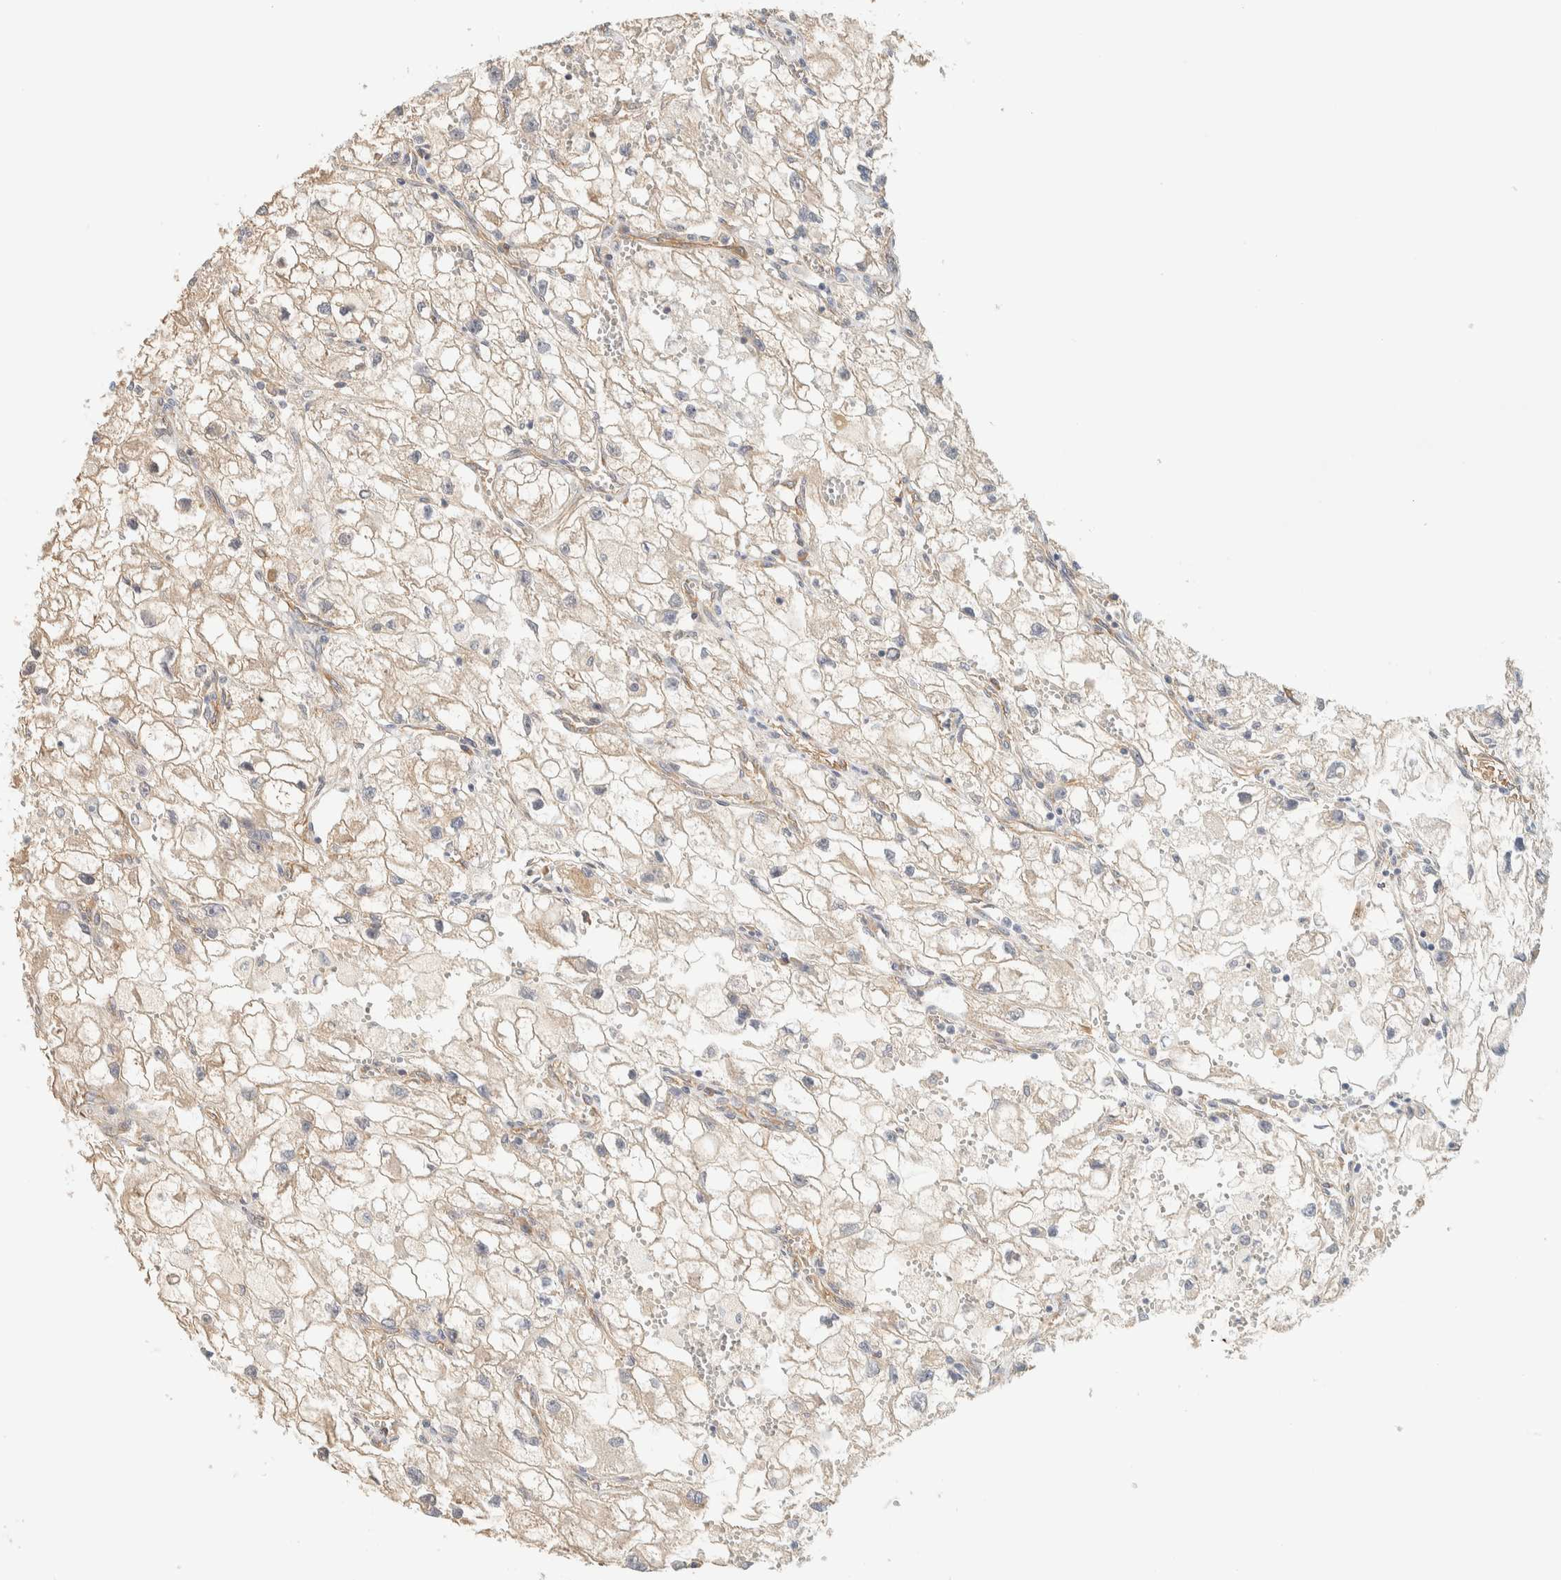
{"staining": {"intensity": "negative", "quantity": "none", "location": "none"}, "tissue": "renal cancer", "cell_type": "Tumor cells", "image_type": "cancer", "snomed": [{"axis": "morphology", "description": "Adenocarcinoma, NOS"}, {"axis": "topography", "description": "Kidney"}], "caption": "This is a micrograph of immunohistochemistry (IHC) staining of adenocarcinoma (renal), which shows no positivity in tumor cells. Brightfield microscopy of immunohistochemistry stained with DAB (3,3'-diaminobenzidine) (brown) and hematoxylin (blue), captured at high magnification.", "gene": "LIMA1", "patient": {"sex": "female", "age": 70}}